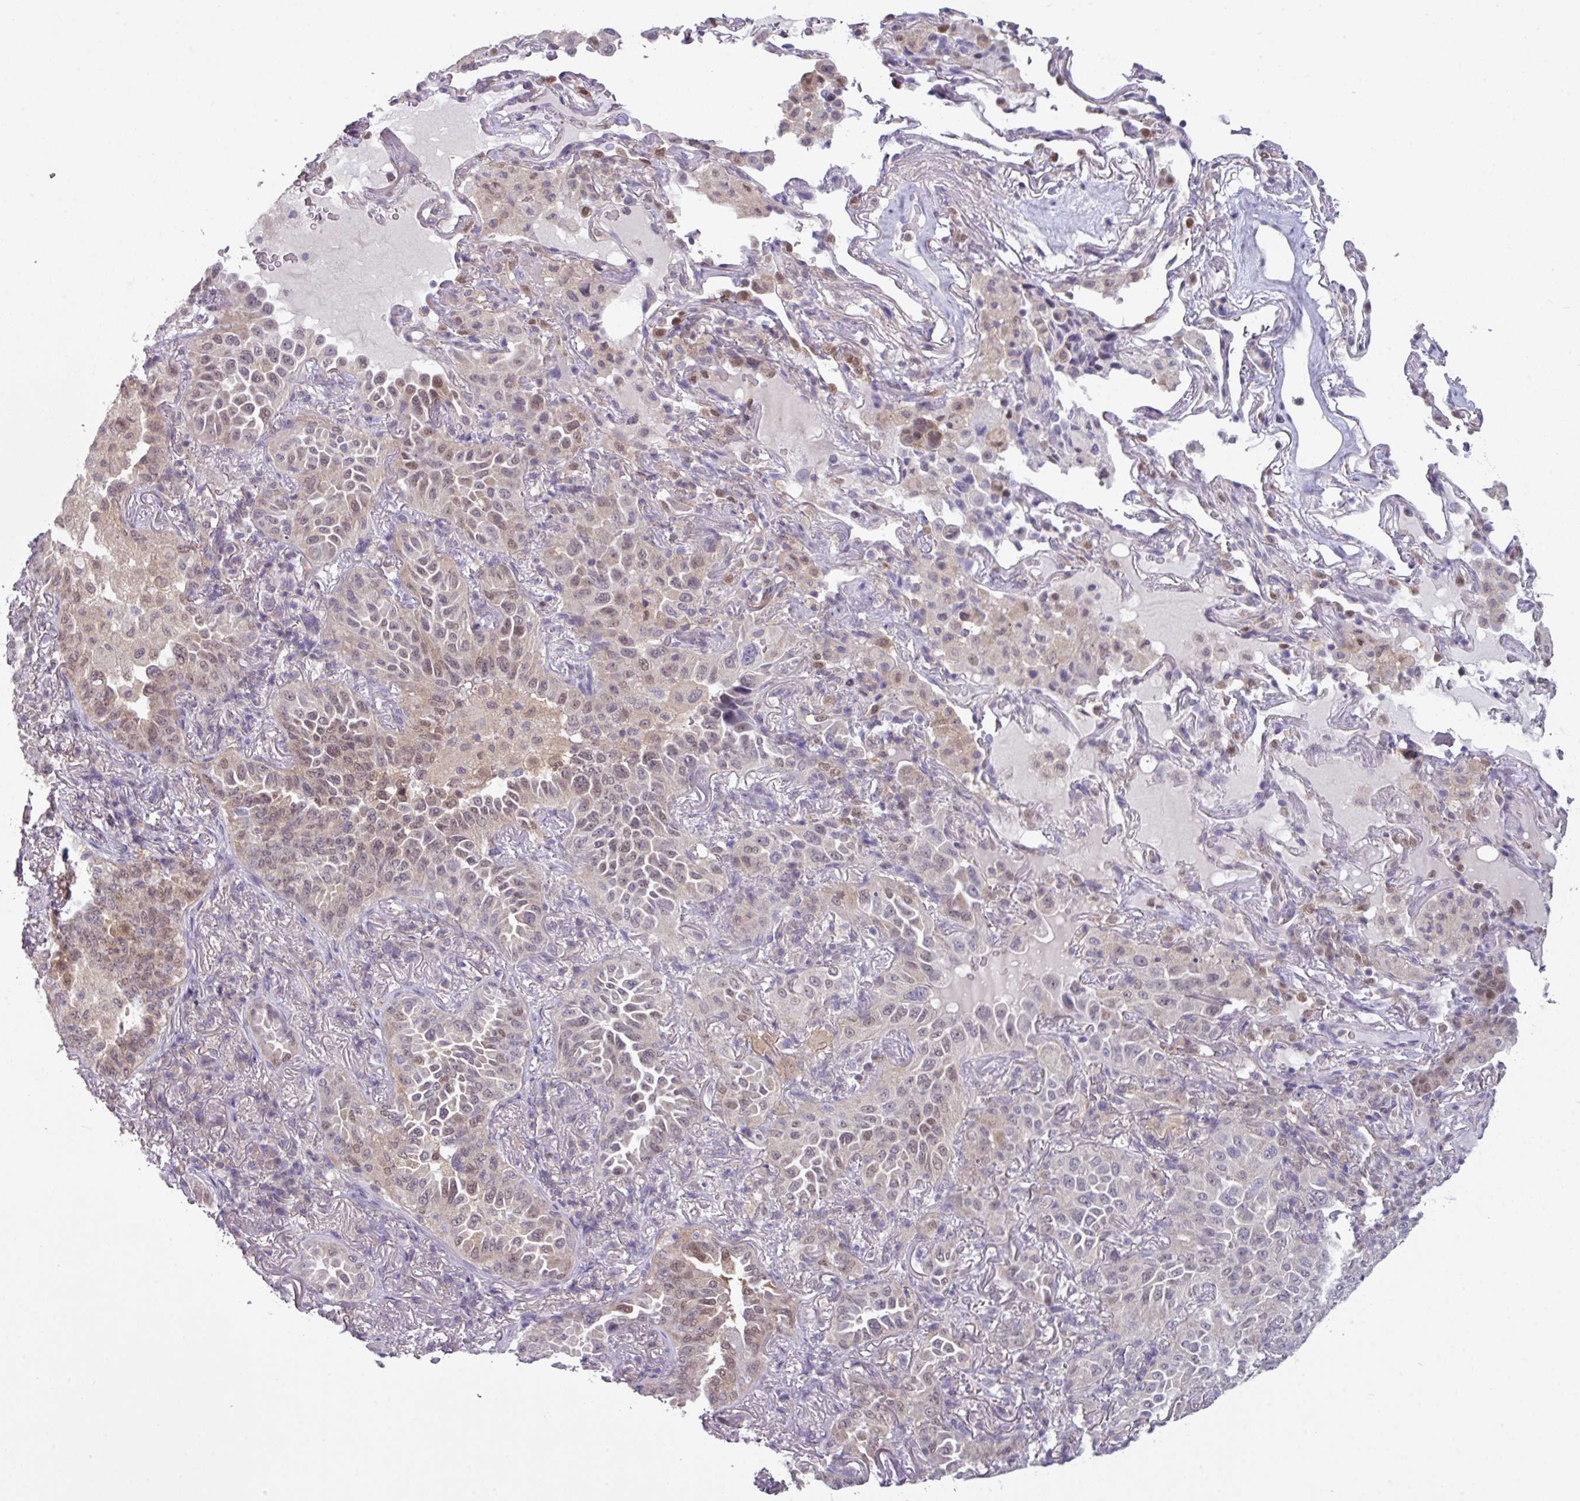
{"staining": {"intensity": "weak", "quantity": ">75%", "location": "nuclear"}, "tissue": "lung cancer", "cell_type": "Tumor cells", "image_type": "cancer", "snomed": [{"axis": "morphology", "description": "Adenocarcinoma, NOS"}, {"axis": "topography", "description": "Lung"}], "caption": "Lung cancer stained with a brown dye reveals weak nuclear positive positivity in approximately >75% of tumor cells.", "gene": "TTLL12", "patient": {"sex": "female", "age": 69}}